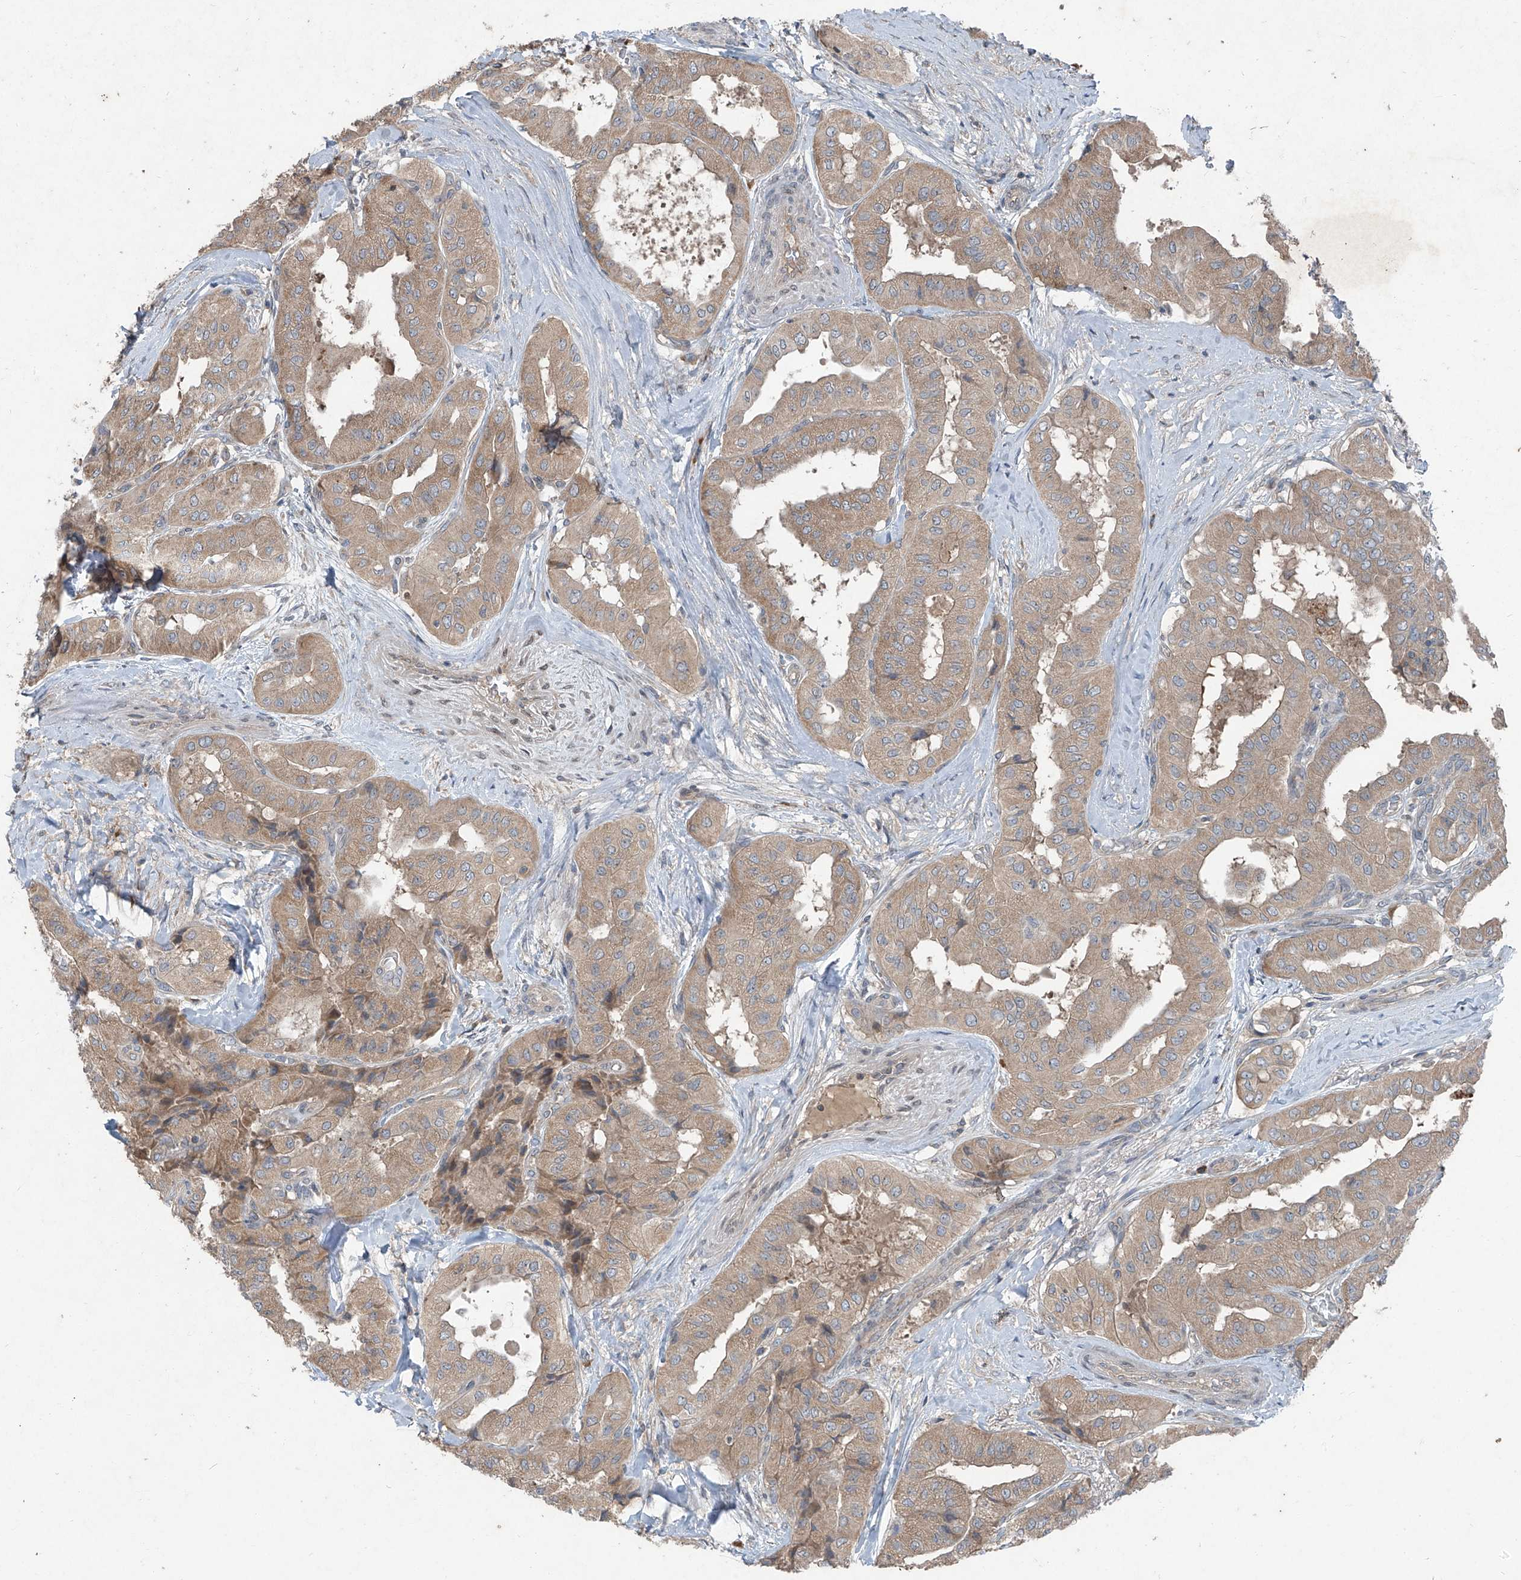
{"staining": {"intensity": "weak", "quantity": ">75%", "location": "cytoplasmic/membranous"}, "tissue": "thyroid cancer", "cell_type": "Tumor cells", "image_type": "cancer", "snomed": [{"axis": "morphology", "description": "Papillary adenocarcinoma, NOS"}, {"axis": "topography", "description": "Thyroid gland"}], "caption": "Thyroid papillary adenocarcinoma was stained to show a protein in brown. There is low levels of weak cytoplasmic/membranous staining in approximately >75% of tumor cells. (Stains: DAB (3,3'-diaminobenzidine) in brown, nuclei in blue, Microscopy: brightfield microscopy at high magnification).", "gene": "FOXRED2", "patient": {"sex": "female", "age": 59}}